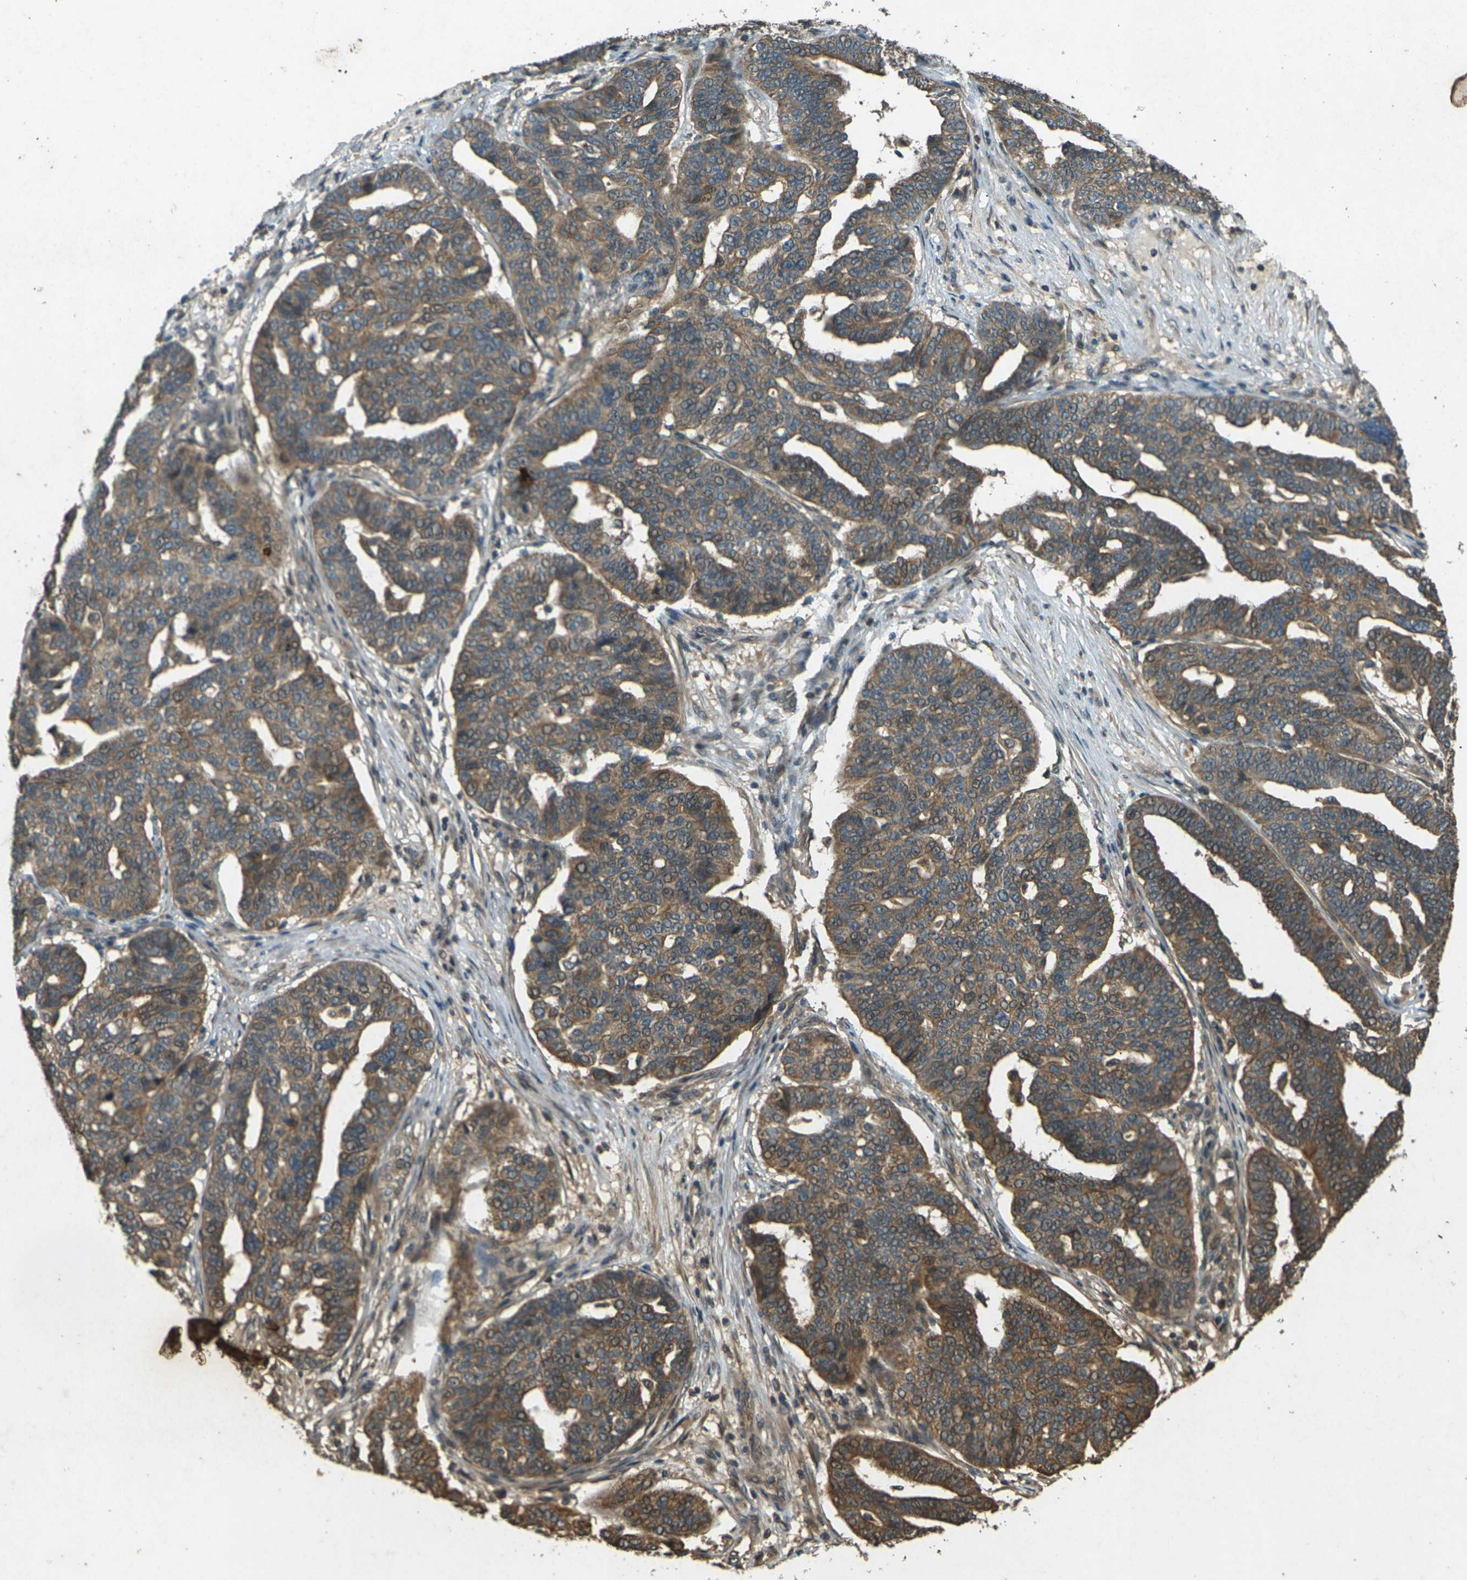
{"staining": {"intensity": "moderate", "quantity": ">75%", "location": "cytoplasmic/membranous,nuclear"}, "tissue": "ovarian cancer", "cell_type": "Tumor cells", "image_type": "cancer", "snomed": [{"axis": "morphology", "description": "Cystadenocarcinoma, serous, NOS"}, {"axis": "topography", "description": "Ovary"}], "caption": "This image demonstrates IHC staining of human serous cystadenocarcinoma (ovarian), with medium moderate cytoplasmic/membranous and nuclear positivity in approximately >75% of tumor cells.", "gene": "TAP1", "patient": {"sex": "female", "age": 59}}